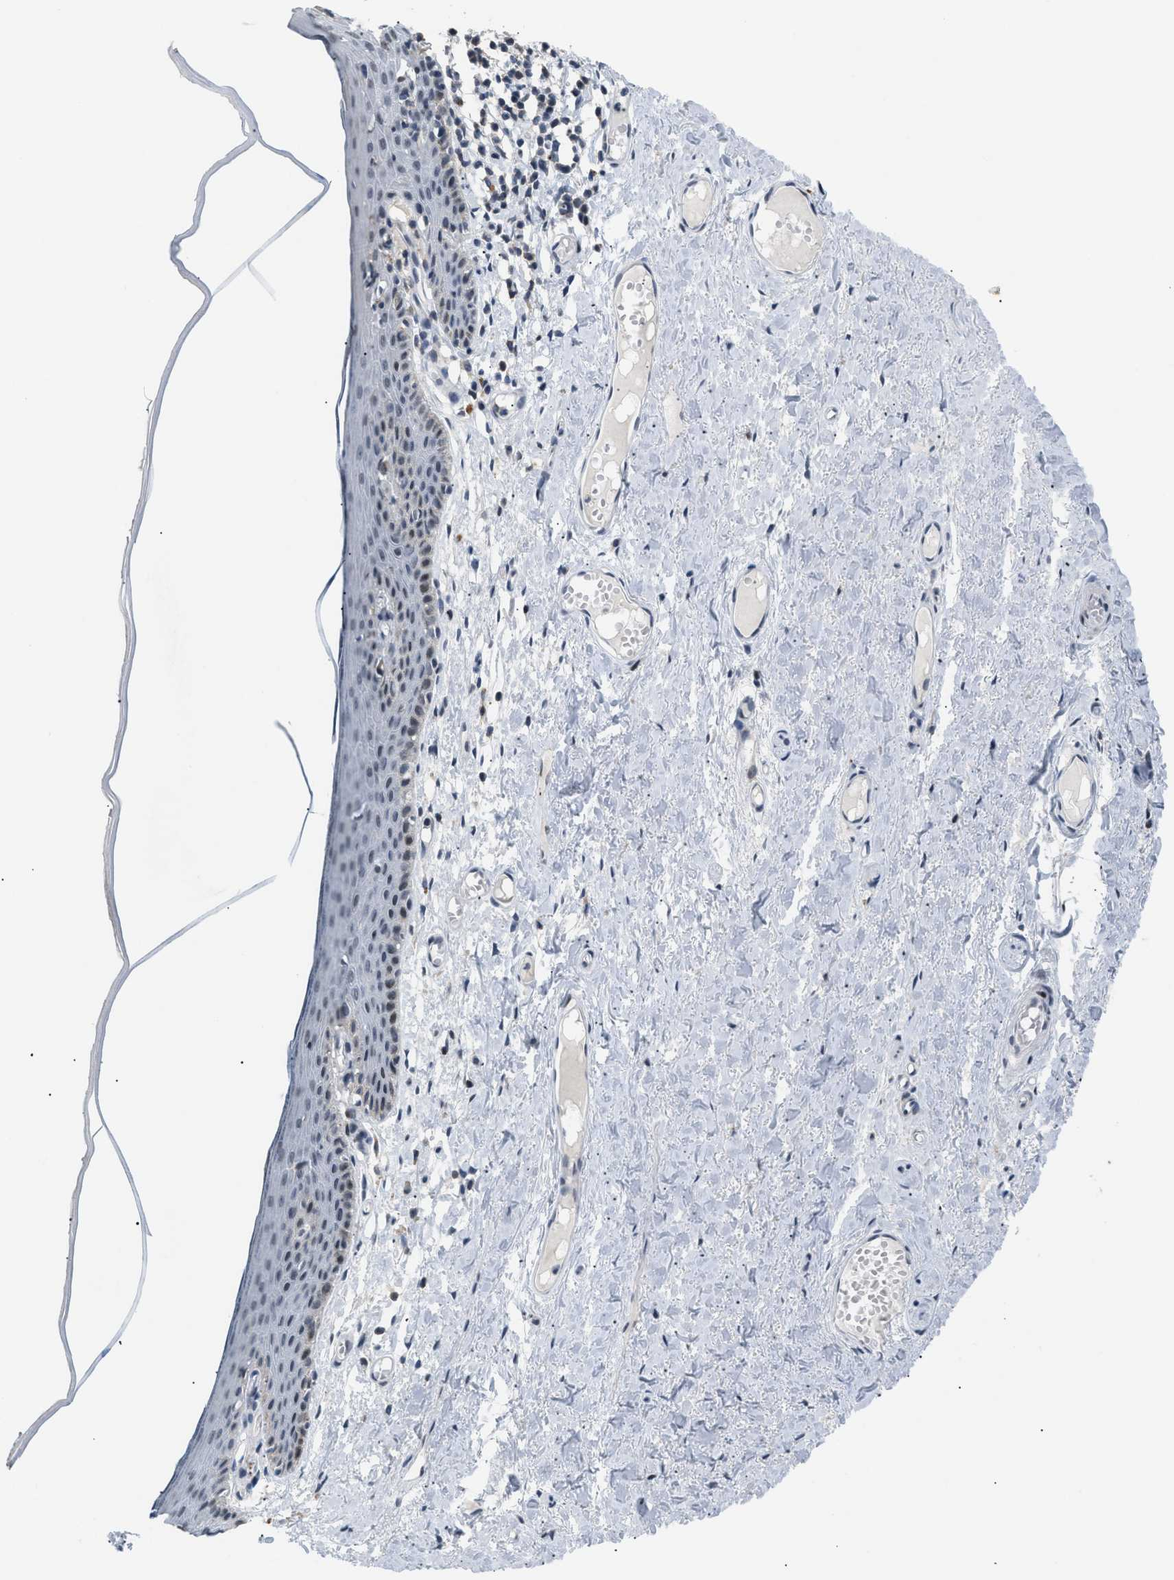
{"staining": {"intensity": "weak", "quantity": "<25%", "location": "nuclear"}, "tissue": "skin", "cell_type": "Epidermal cells", "image_type": "normal", "snomed": [{"axis": "morphology", "description": "Normal tissue, NOS"}, {"axis": "topography", "description": "Adipose tissue"}, {"axis": "topography", "description": "Vascular tissue"}, {"axis": "topography", "description": "Anal"}, {"axis": "topography", "description": "Peripheral nerve tissue"}], "caption": "DAB immunohistochemical staining of unremarkable skin displays no significant staining in epidermal cells. Nuclei are stained in blue.", "gene": "KCNC3", "patient": {"sex": "female", "age": 54}}